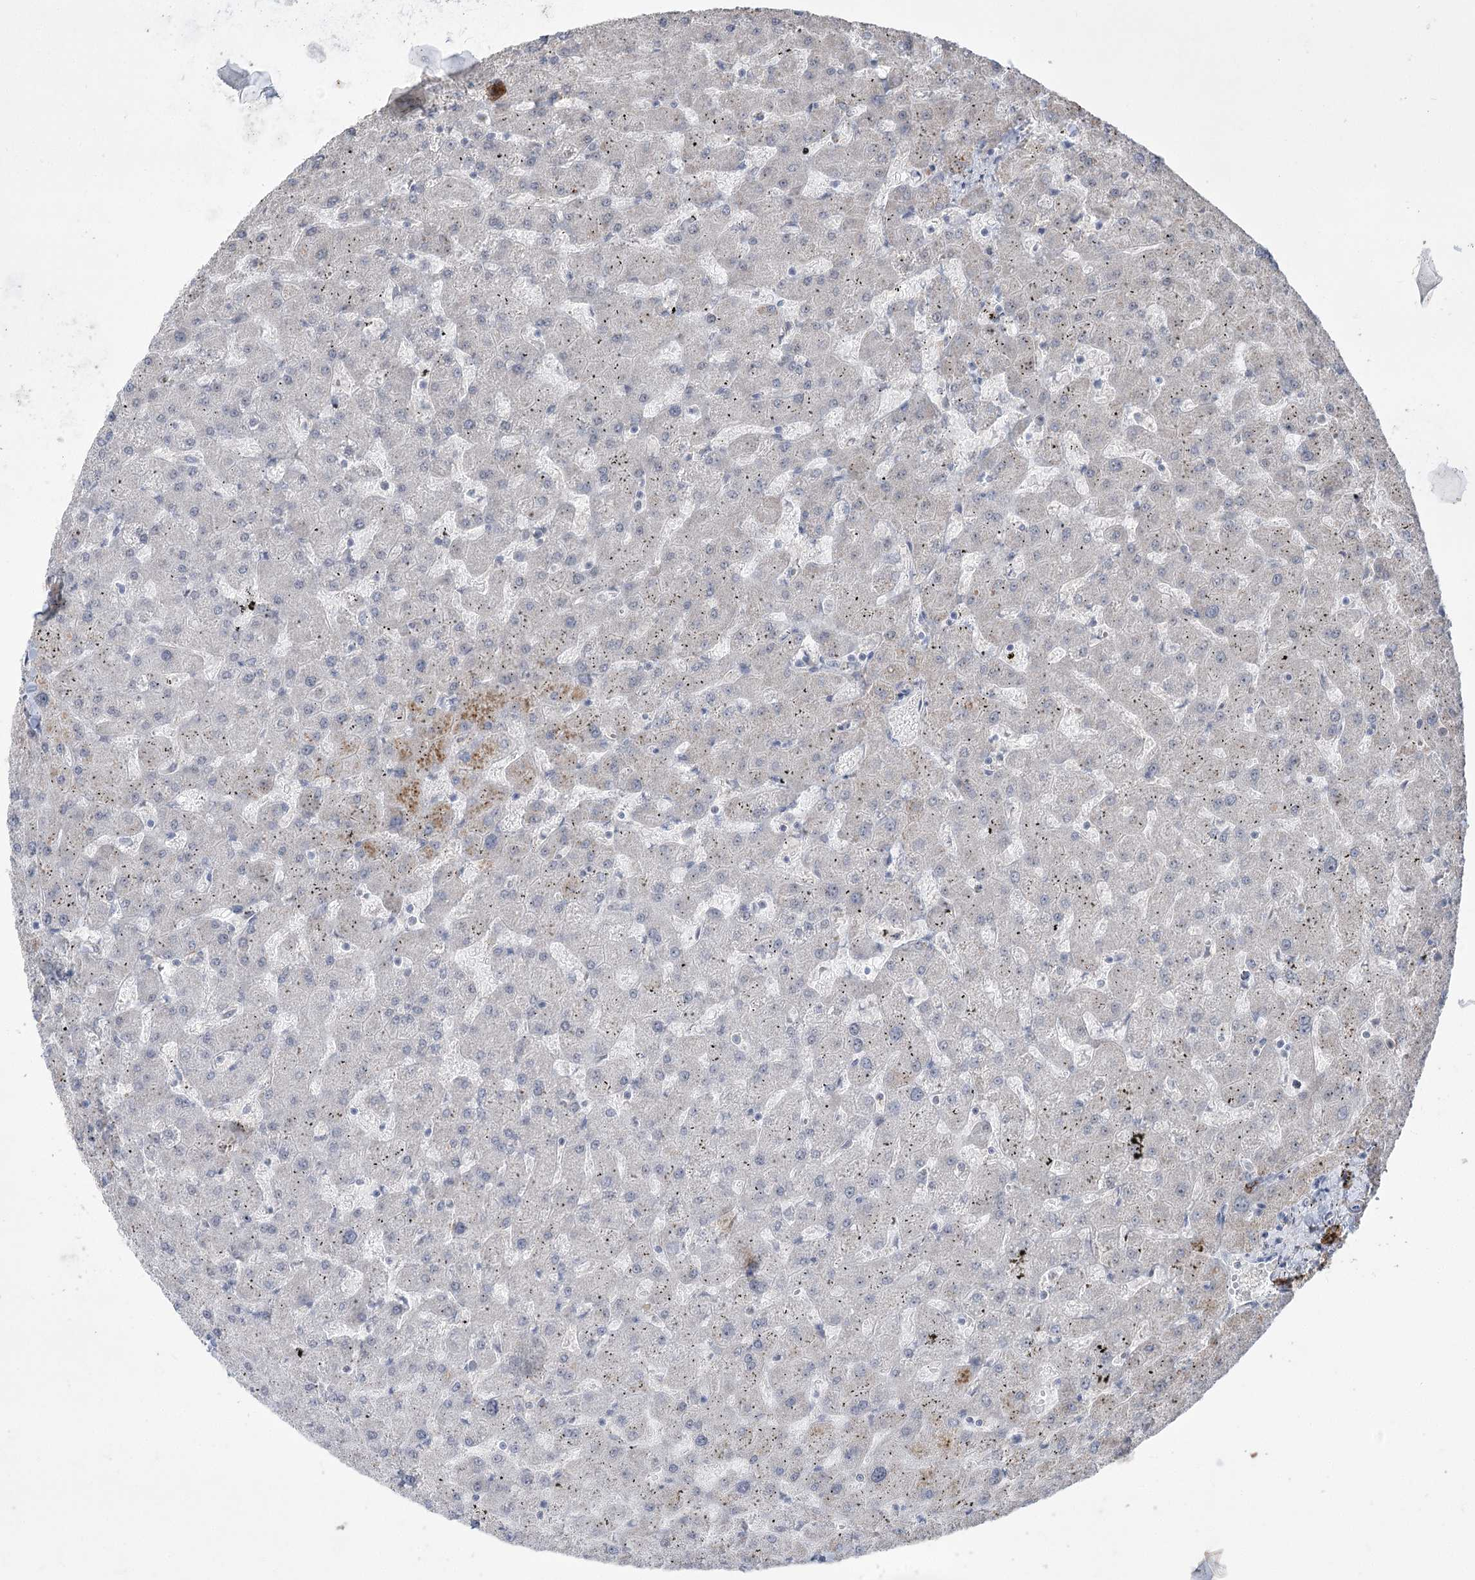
{"staining": {"intensity": "moderate", "quantity": ">75%", "location": "cytoplasmic/membranous"}, "tissue": "liver", "cell_type": "Cholangiocytes", "image_type": "normal", "snomed": [{"axis": "morphology", "description": "Normal tissue, NOS"}, {"axis": "topography", "description": "Liver"}], "caption": "This photomicrograph reveals immunohistochemistry (IHC) staining of unremarkable liver, with medium moderate cytoplasmic/membranous expression in about >75% of cholangiocytes.", "gene": "ZSCAN23", "patient": {"sex": "female", "age": 63}}